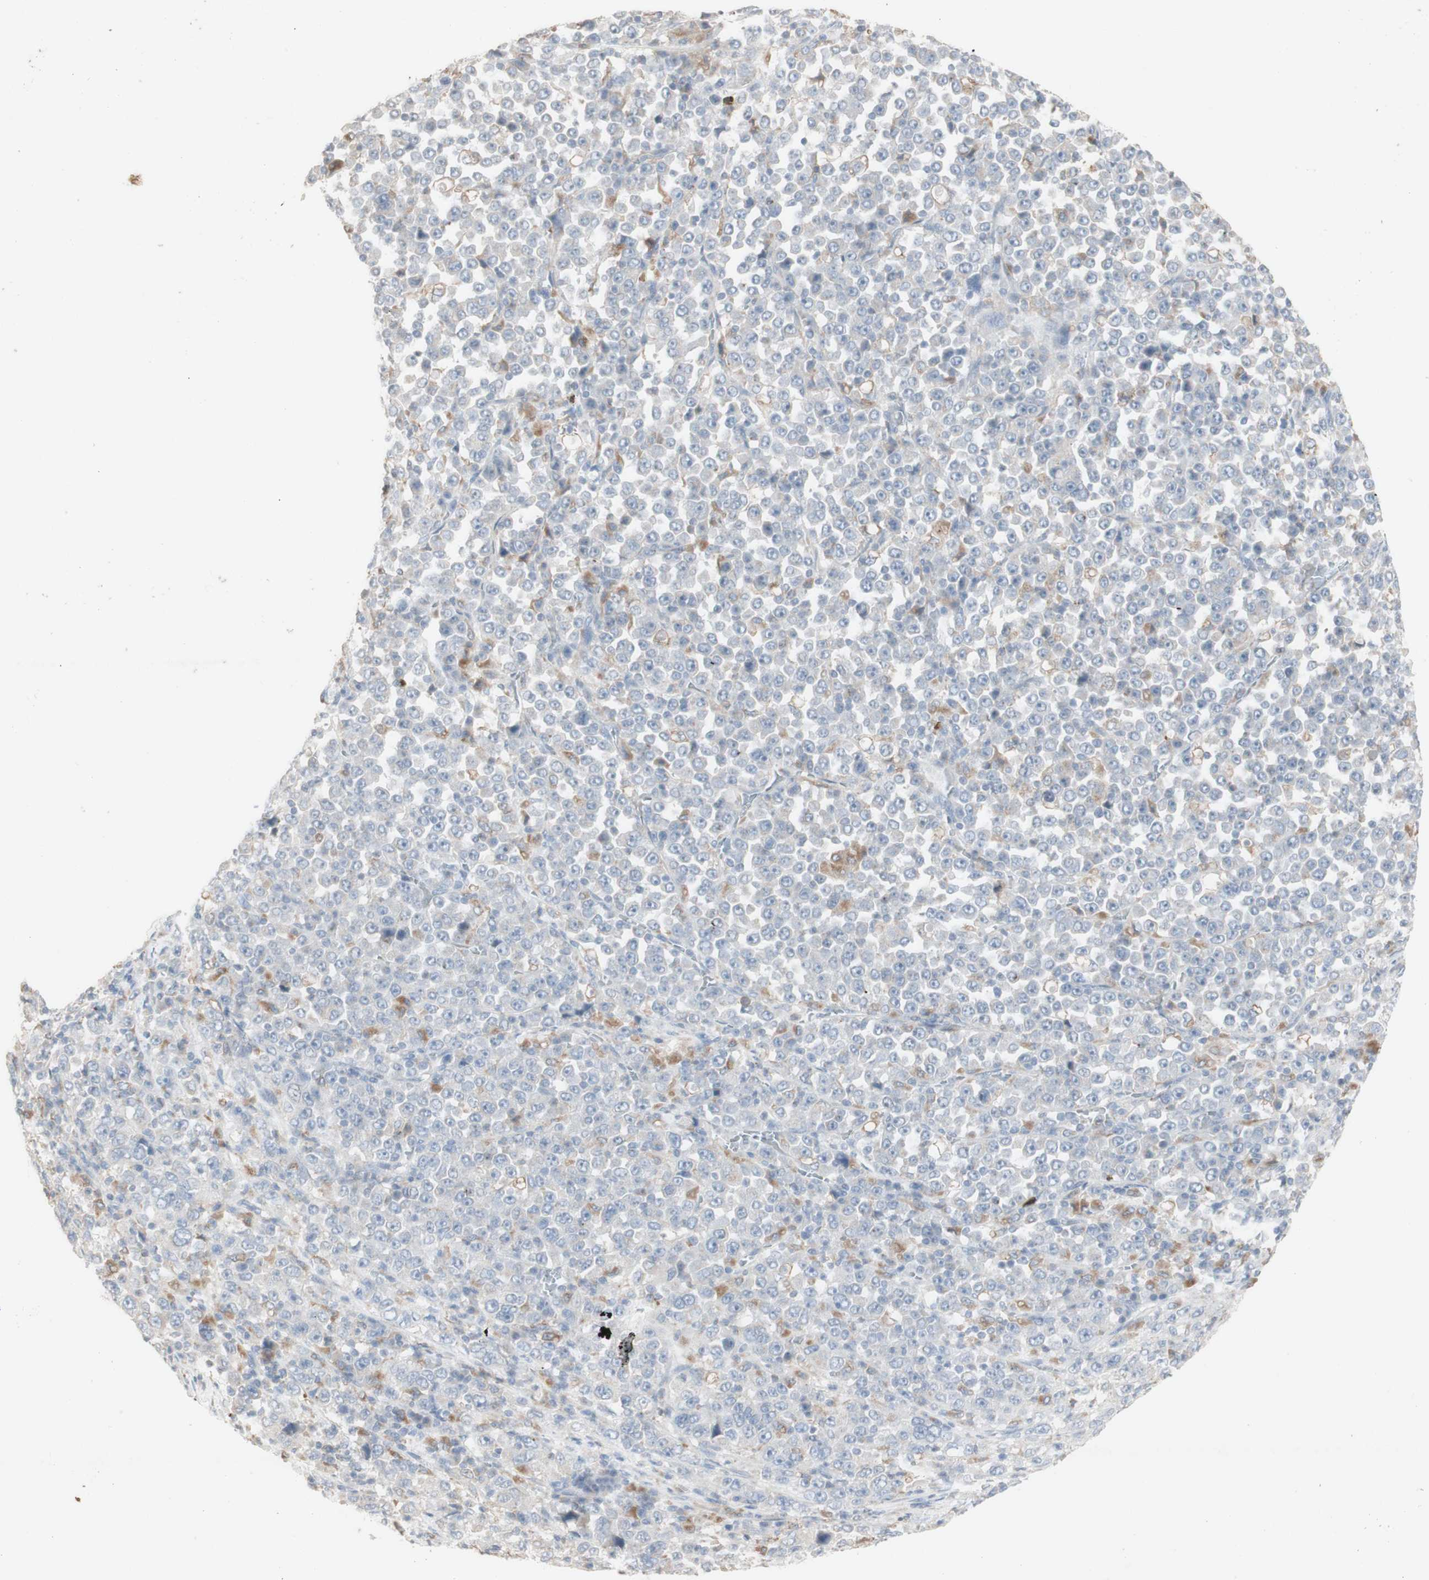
{"staining": {"intensity": "weak", "quantity": "<25%", "location": "cytoplasmic/membranous"}, "tissue": "stomach cancer", "cell_type": "Tumor cells", "image_type": "cancer", "snomed": [{"axis": "morphology", "description": "Normal tissue, NOS"}, {"axis": "morphology", "description": "Adenocarcinoma, NOS"}, {"axis": "topography", "description": "Stomach, upper"}, {"axis": "topography", "description": "Stomach"}], "caption": "The immunohistochemistry (IHC) photomicrograph has no significant expression in tumor cells of stomach cancer (adenocarcinoma) tissue.", "gene": "ATP6V1B1", "patient": {"sex": "male", "age": 59}}